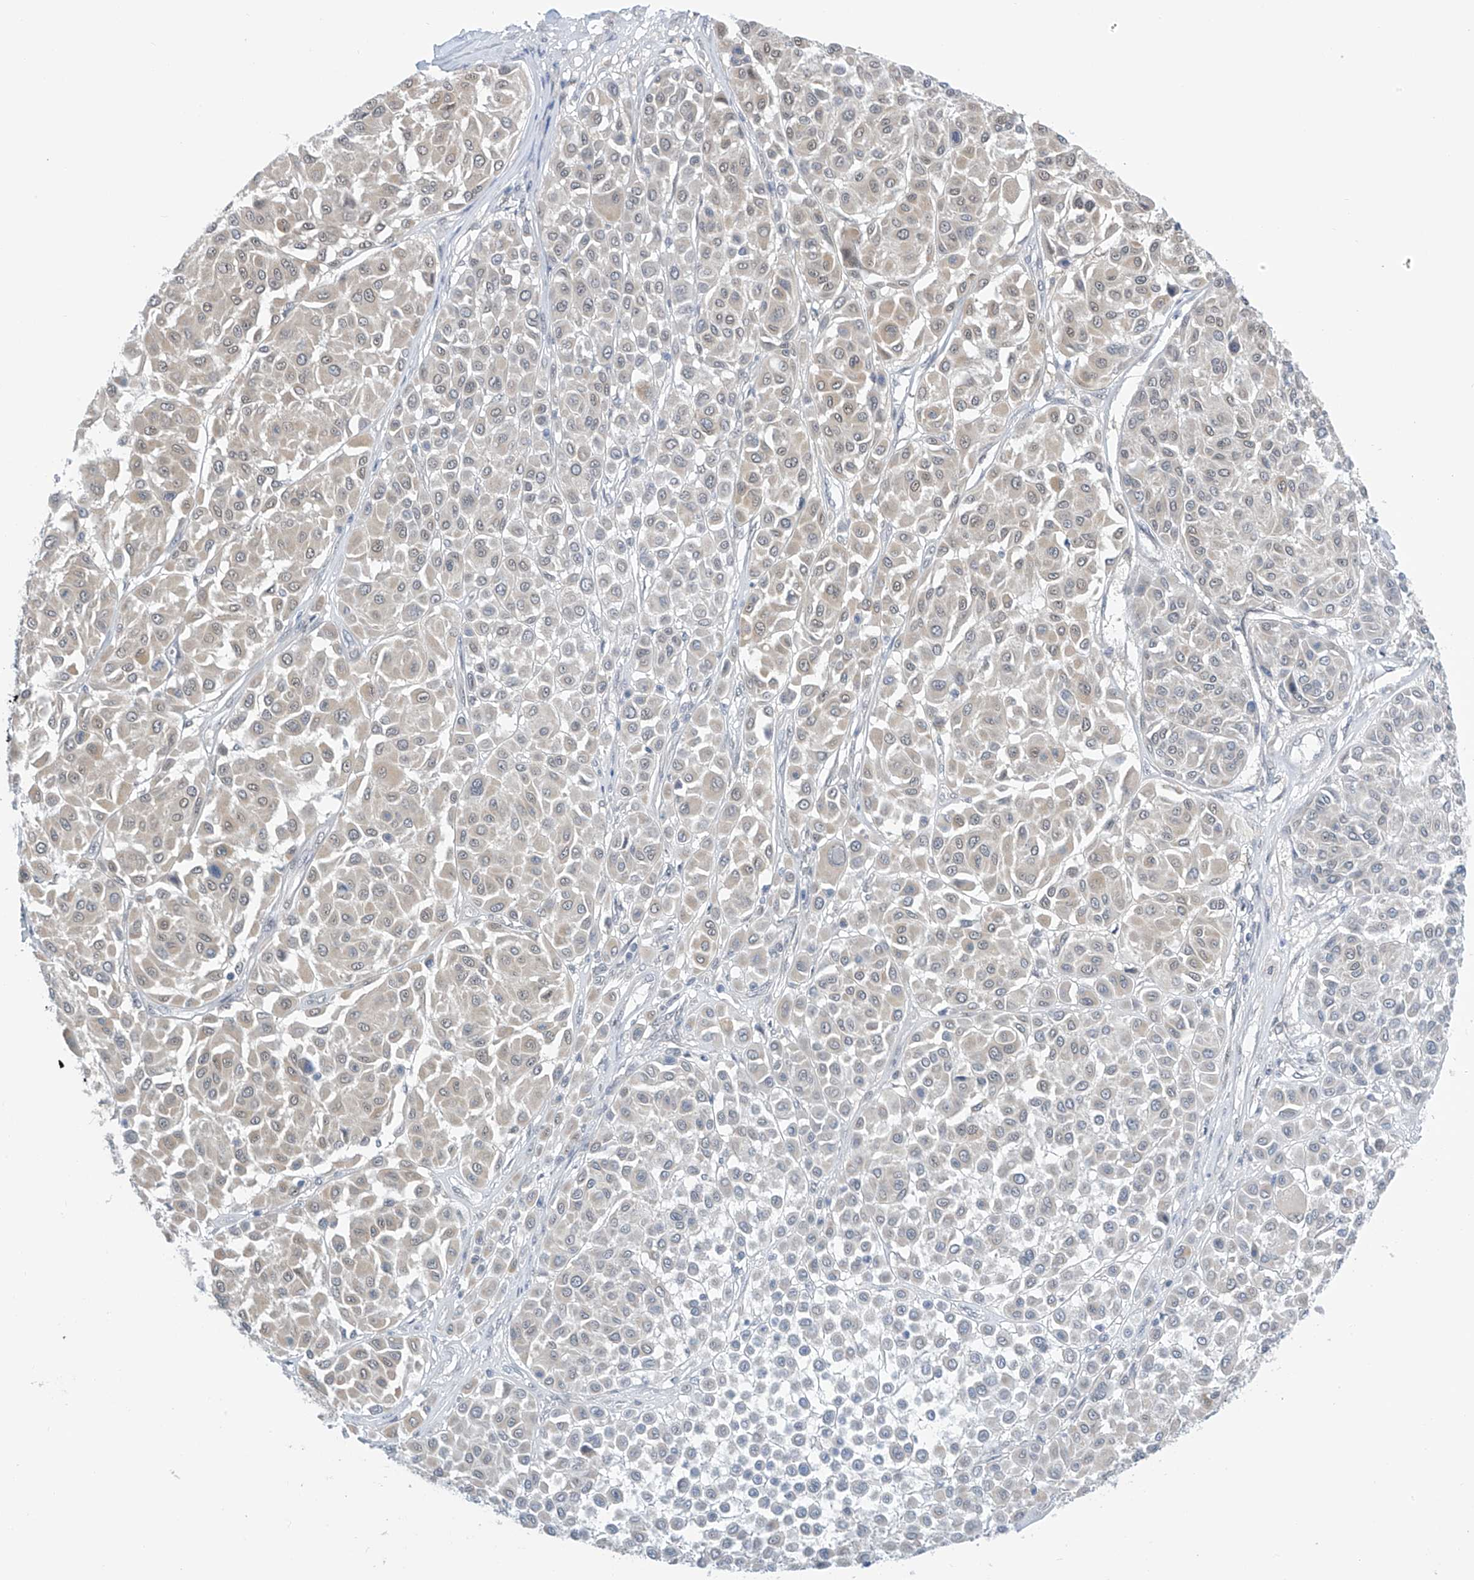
{"staining": {"intensity": "negative", "quantity": "none", "location": "none"}, "tissue": "melanoma", "cell_type": "Tumor cells", "image_type": "cancer", "snomed": [{"axis": "morphology", "description": "Malignant melanoma, Metastatic site"}, {"axis": "topography", "description": "Soft tissue"}], "caption": "A high-resolution photomicrograph shows immunohistochemistry (IHC) staining of melanoma, which displays no significant staining in tumor cells. Brightfield microscopy of immunohistochemistry (IHC) stained with DAB (3,3'-diaminobenzidine) (brown) and hematoxylin (blue), captured at high magnification.", "gene": "APLF", "patient": {"sex": "male", "age": 41}}